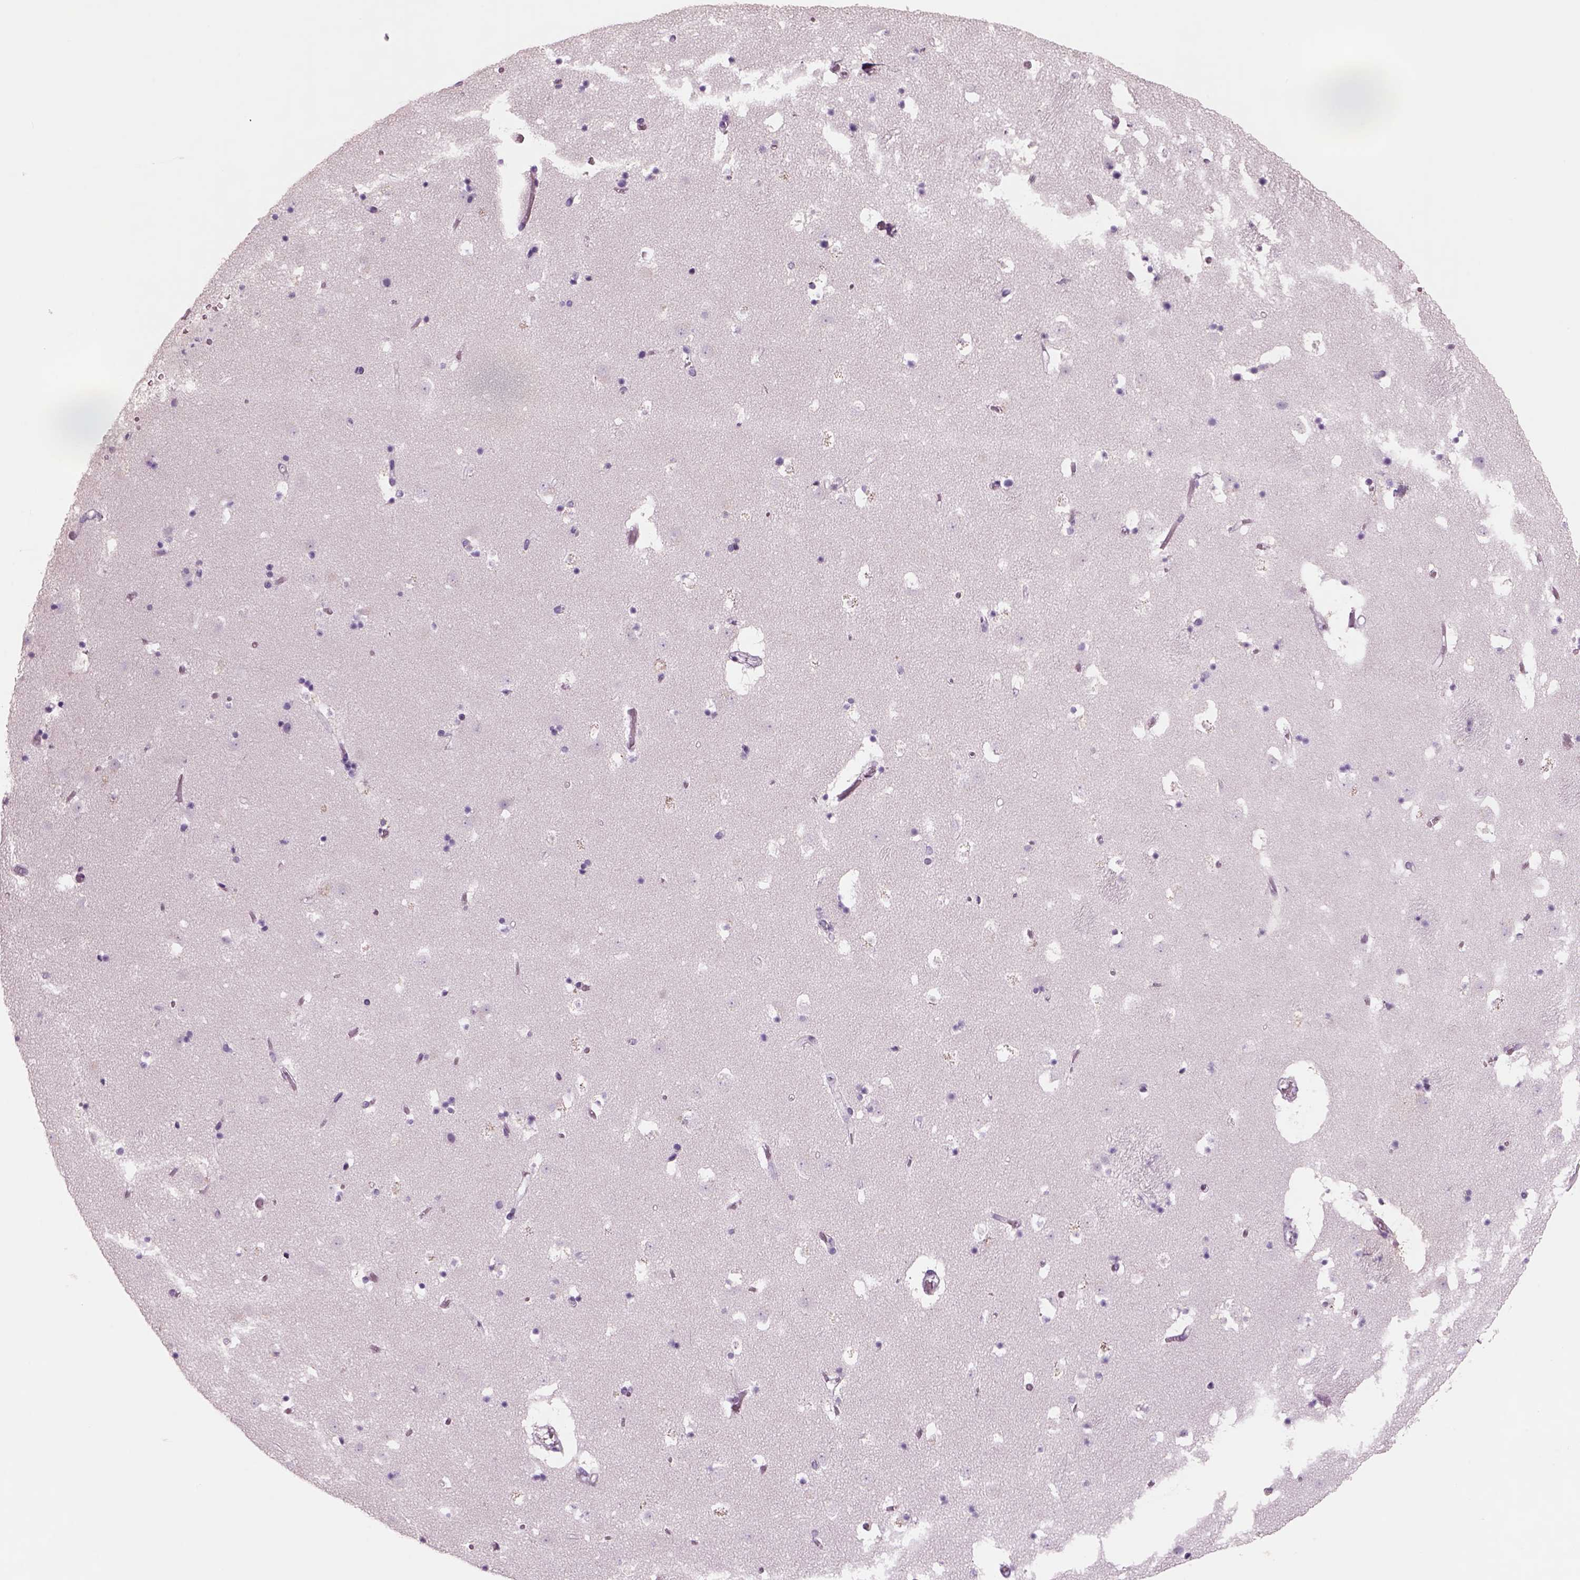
{"staining": {"intensity": "negative", "quantity": "none", "location": "none"}, "tissue": "caudate", "cell_type": "Glial cells", "image_type": "normal", "snomed": [{"axis": "morphology", "description": "Normal tissue, NOS"}, {"axis": "topography", "description": "Lateral ventricle wall"}], "caption": "The image exhibits no staining of glial cells in normal caudate. The staining was performed using DAB (3,3'-diaminobenzidine) to visualize the protein expression in brown, while the nuclei were stained in blue with hematoxylin (Magnification: 20x).", "gene": "RHO", "patient": {"sex": "female", "age": 42}}